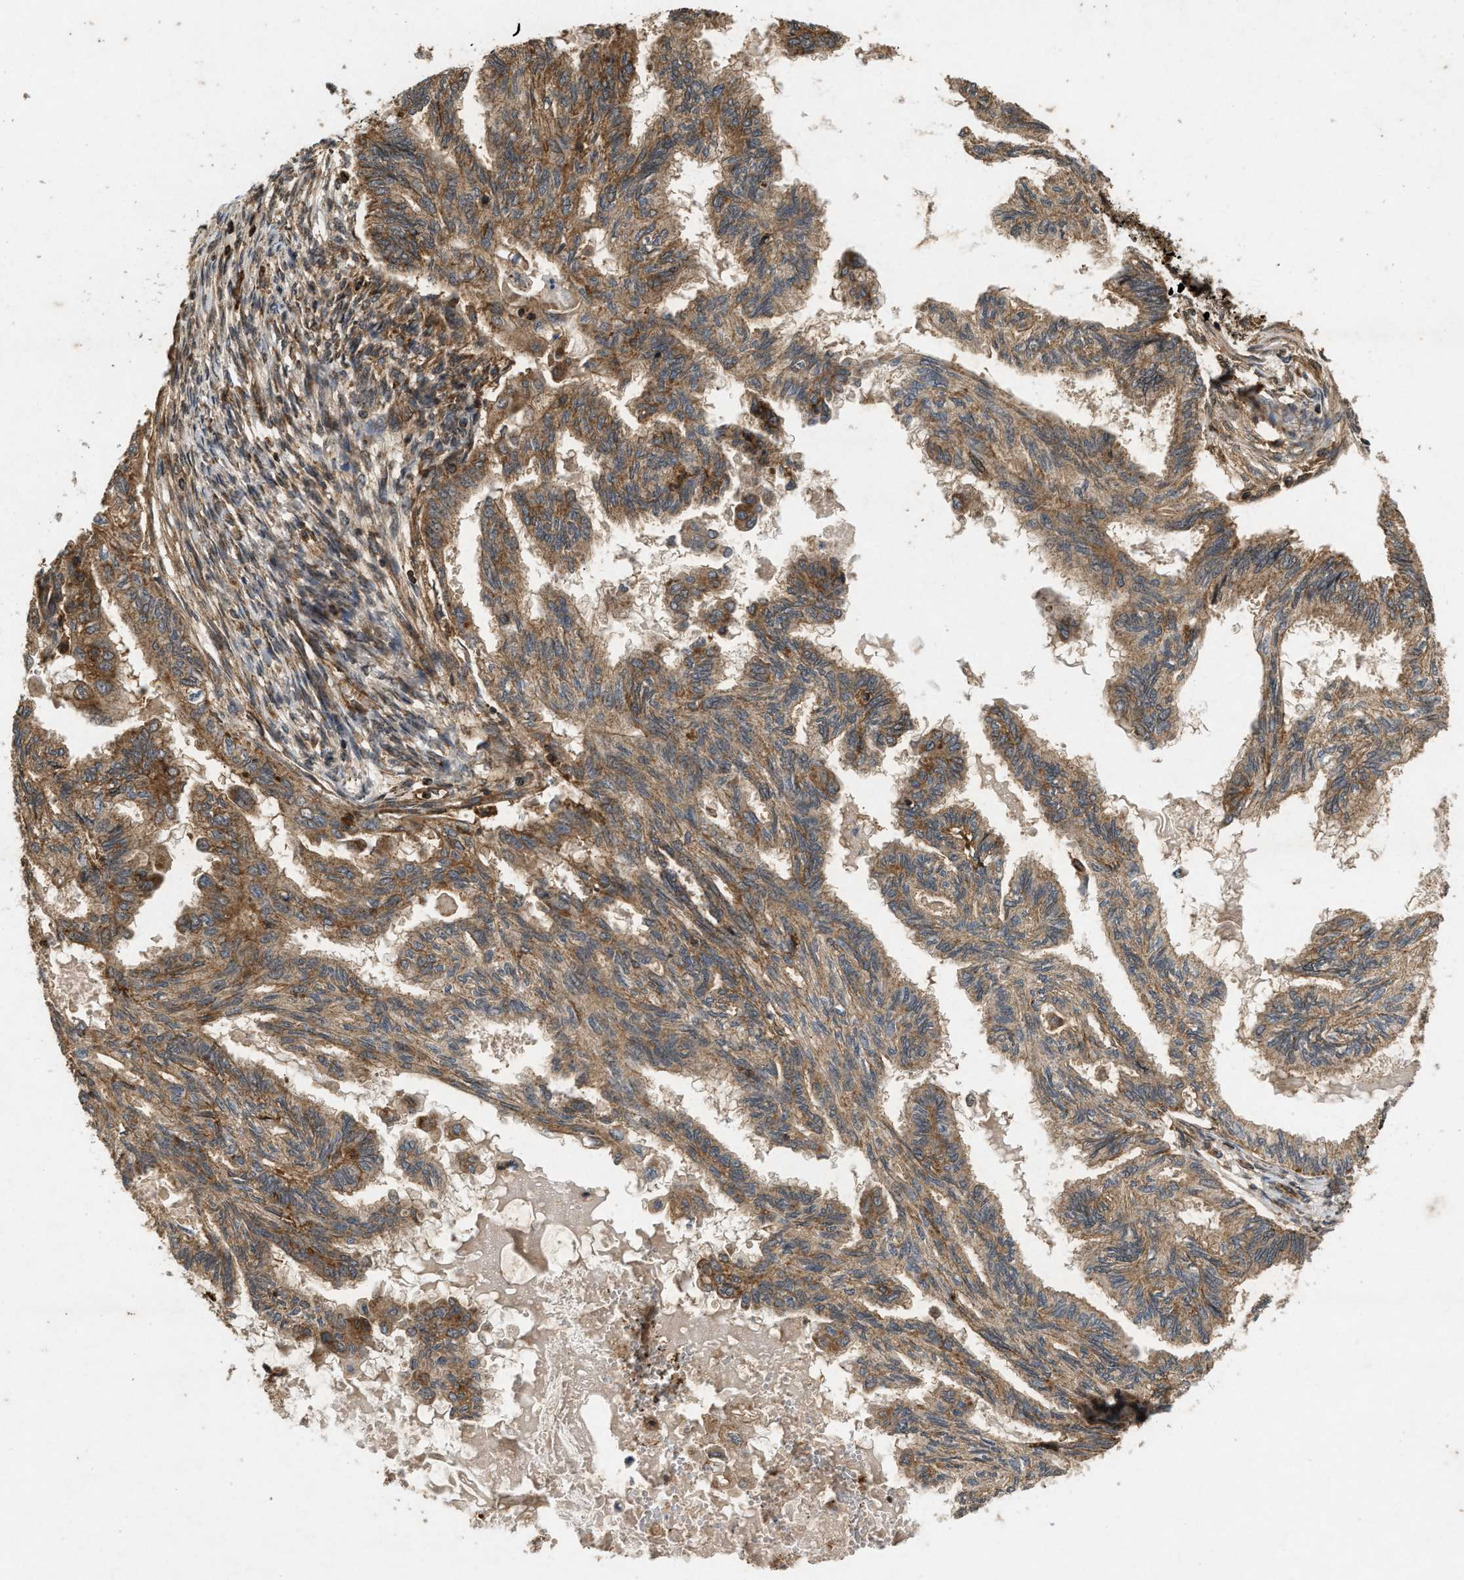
{"staining": {"intensity": "moderate", "quantity": ">75%", "location": "cytoplasmic/membranous"}, "tissue": "cervical cancer", "cell_type": "Tumor cells", "image_type": "cancer", "snomed": [{"axis": "morphology", "description": "Normal tissue, NOS"}, {"axis": "morphology", "description": "Adenocarcinoma, NOS"}, {"axis": "topography", "description": "Cervix"}, {"axis": "topography", "description": "Endometrium"}], "caption": "IHC histopathology image of adenocarcinoma (cervical) stained for a protein (brown), which displays medium levels of moderate cytoplasmic/membranous staining in approximately >75% of tumor cells.", "gene": "GNB4", "patient": {"sex": "female", "age": 86}}